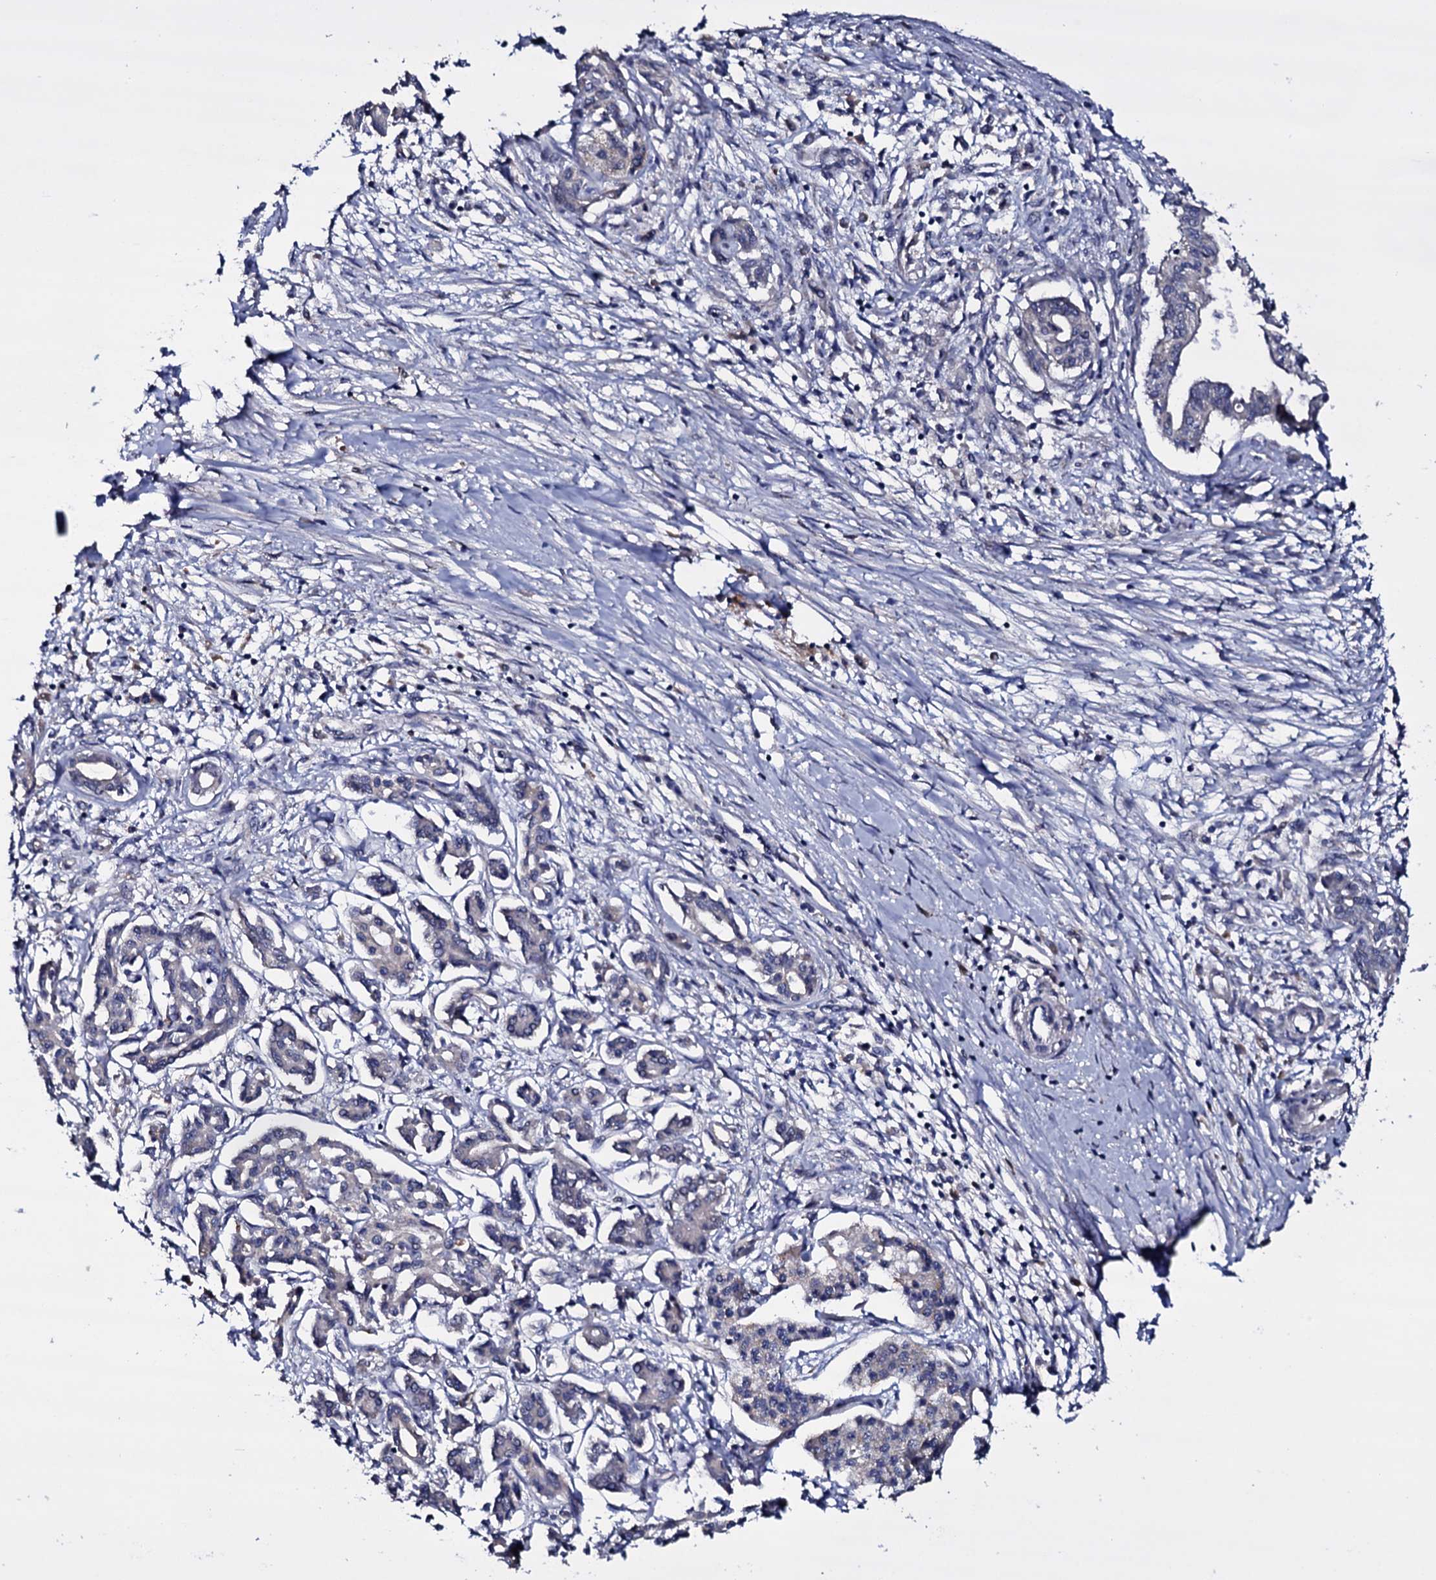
{"staining": {"intensity": "negative", "quantity": "none", "location": "none"}, "tissue": "pancreatic cancer", "cell_type": "Tumor cells", "image_type": "cancer", "snomed": [{"axis": "morphology", "description": "Adenocarcinoma, NOS"}, {"axis": "topography", "description": "Pancreas"}], "caption": "Immunohistochemistry of pancreatic cancer (adenocarcinoma) shows no expression in tumor cells. Brightfield microscopy of immunohistochemistry stained with DAB (brown) and hematoxylin (blue), captured at high magnification.", "gene": "BCL2L14", "patient": {"sex": "female", "age": 50}}